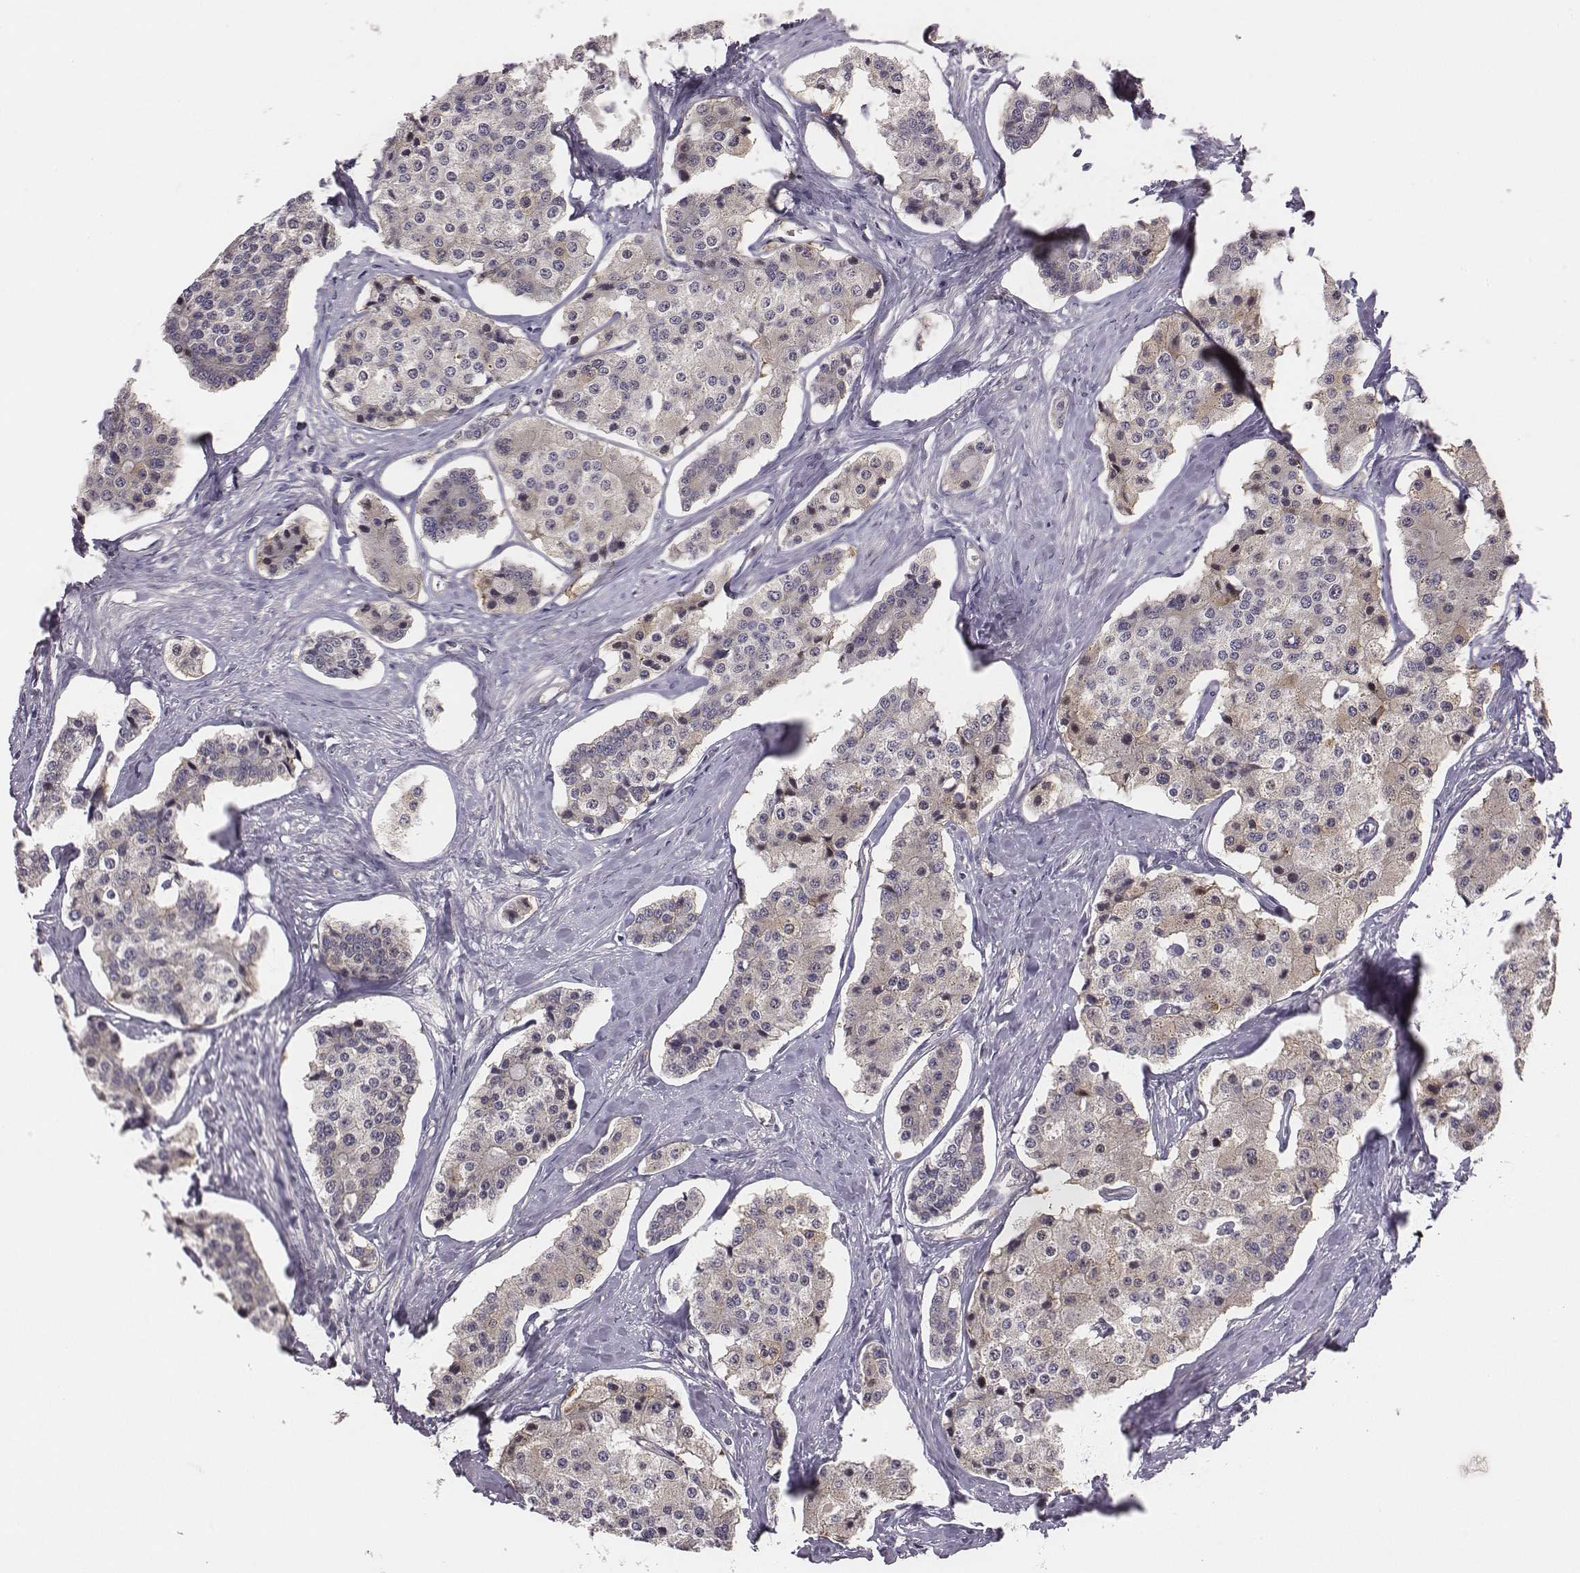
{"staining": {"intensity": "weak", "quantity": "25%-75%", "location": "cytoplasmic/membranous"}, "tissue": "carcinoid", "cell_type": "Tumor cells", "image_type": "cancer", "snomed": [{"axis": "morphology", "description": "Carcinoid, malignant, NOS"}, {"axis": "topography", "description": "Small intestine"}], "caption": "Malignant carcinoid was stained to show a protein in brown. There is low levels of weak cytoplasmic/membranous staining in approximately 25%-75% of tumor cells. (Brightfield microscopy of DAB IHC at high magnification).", "gene": "SMURF2", "patient": {"sex": "female", "age": 65}}